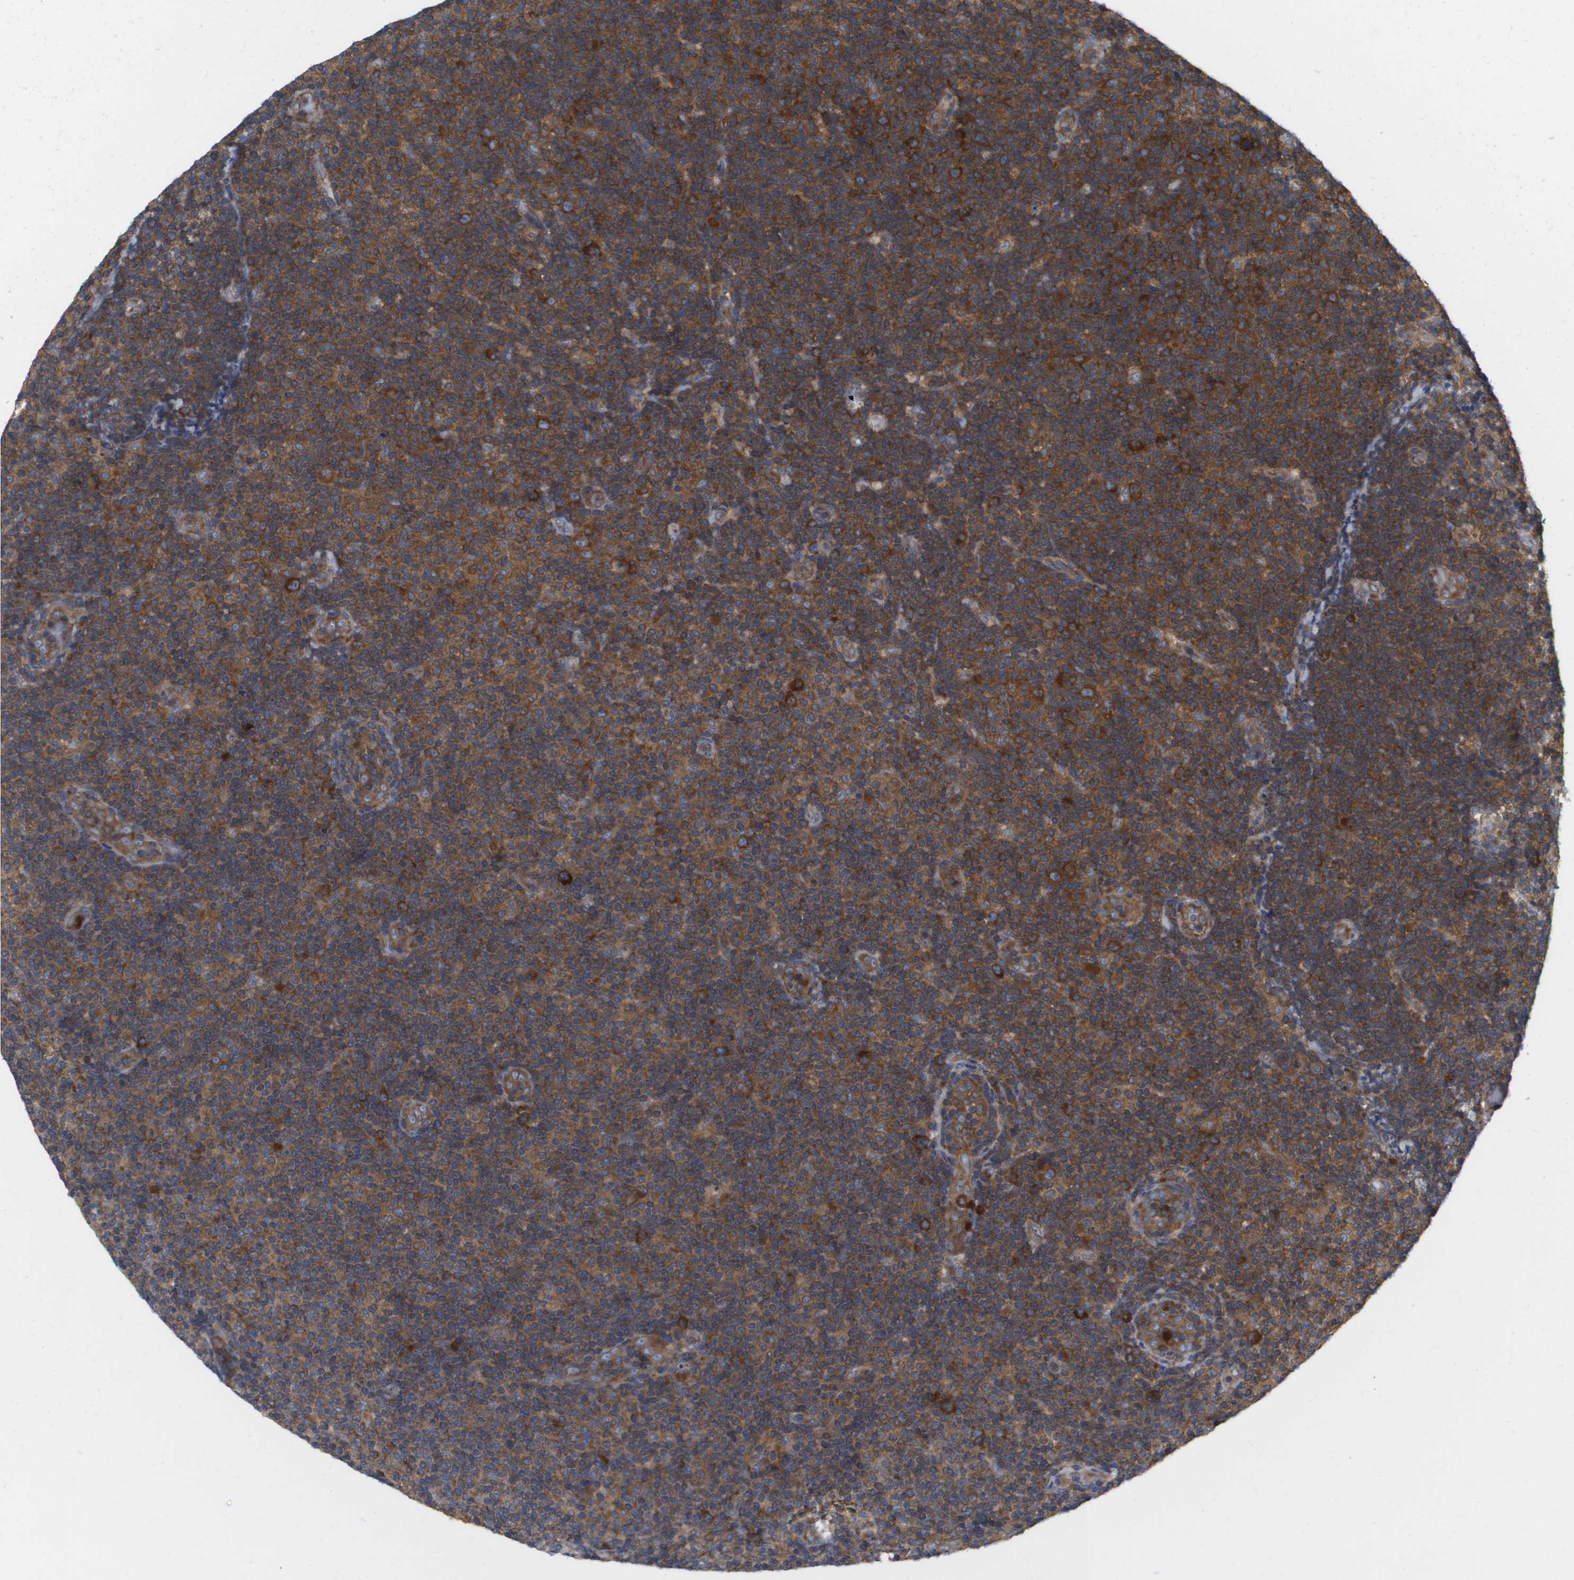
{"staining": {"intensity": "strong", "quantity": ">75%", "location": "cytoplasmic/membranous"}, "tissue": "lymphoma", "cell_type": "Tumor cells", "image_type": "cancer", "snomed": [{"axis": "morphology", "description": "Malignant lymphoma, non-Hodgkin's type, Low grade"}, {"axis": "topography", "description": "Lymph node"}], "caption": "An image of lymphoma stained for a protein exhibits strong cytoplasmic/membranous brown staining in tumor cells.", "gene": "EIF4G2", "patient": {"sex": "male", "age": 83}}